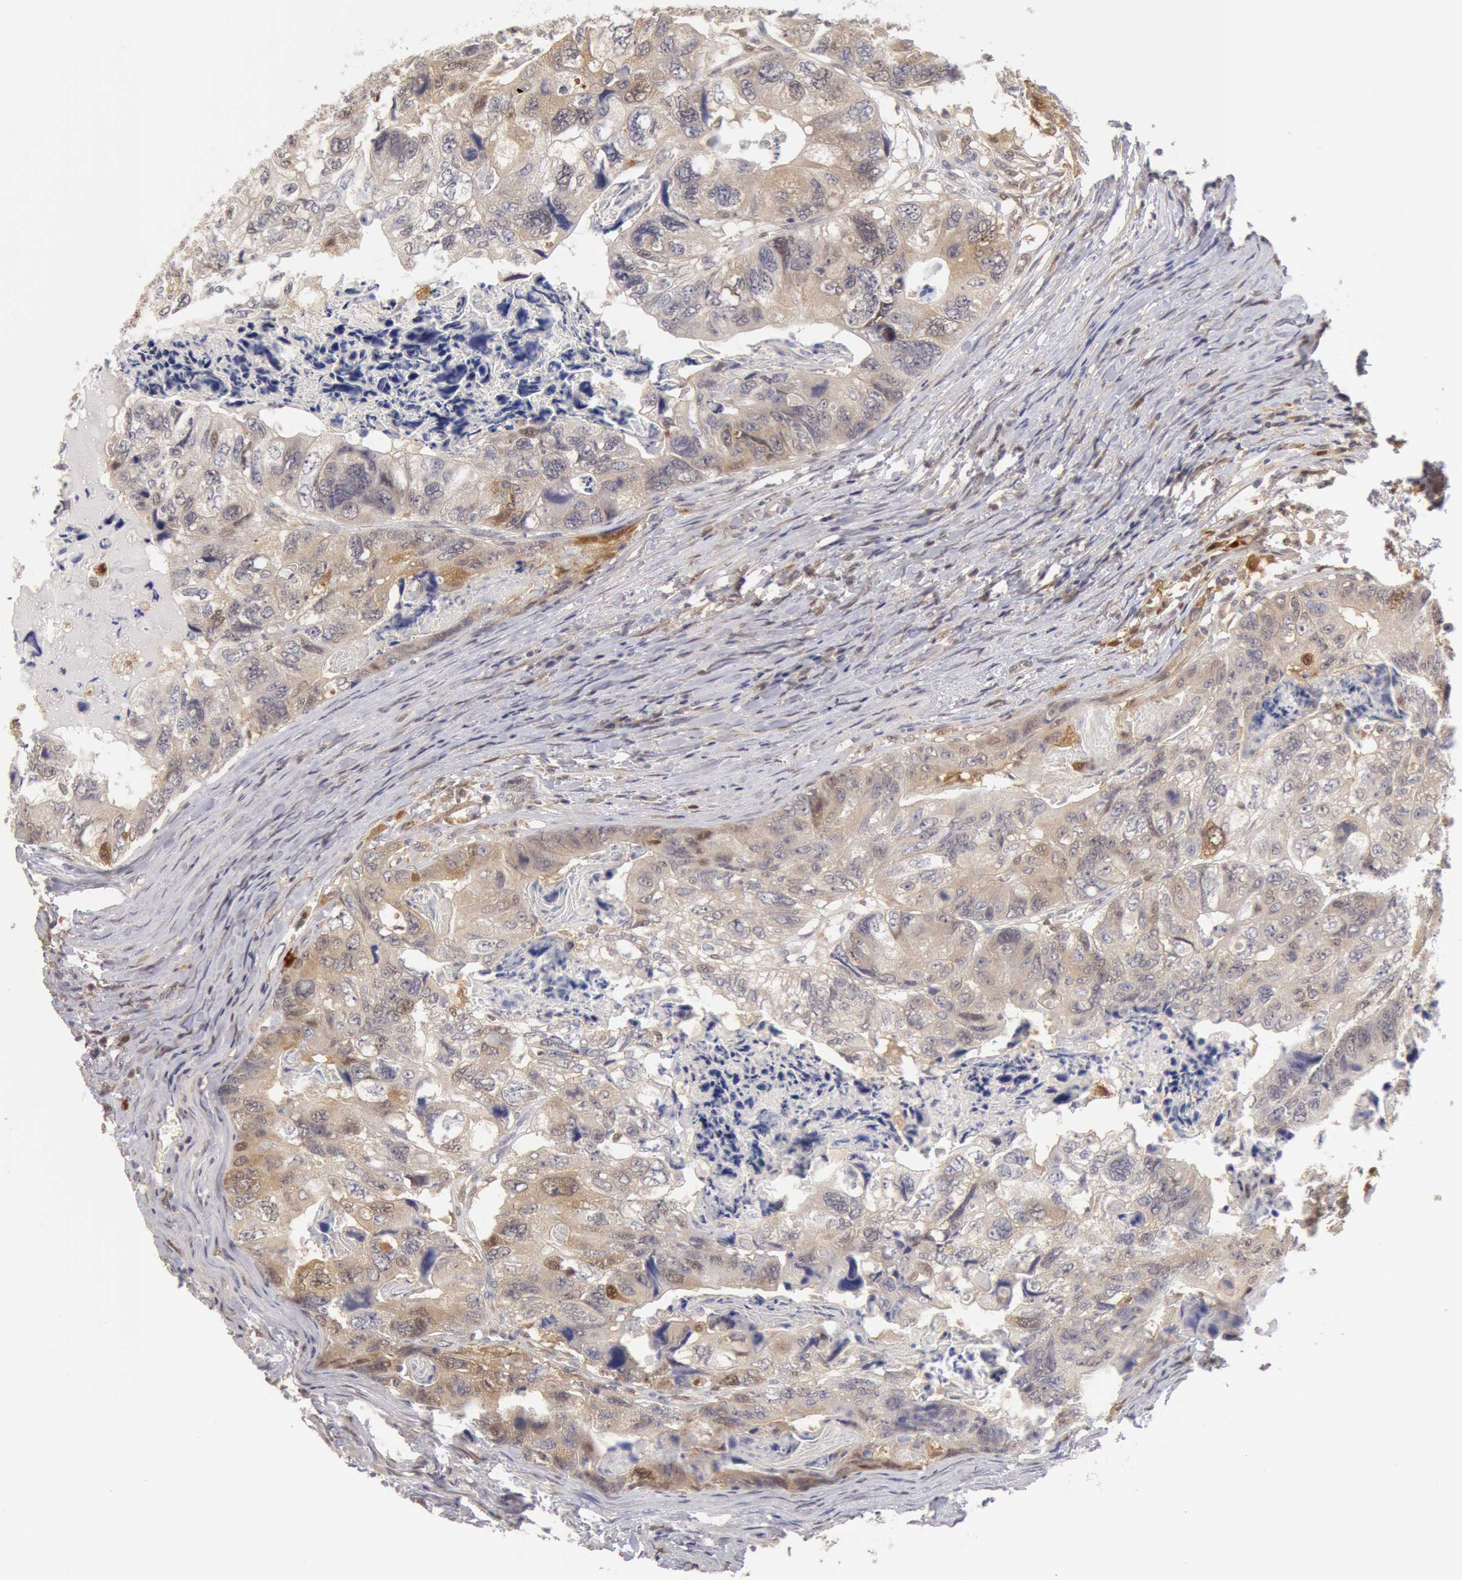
{"staining": {"intensity": "weak", "quantity": "25%-75%", "location": "cytoplasmic/membranous"}, "tissue": "colorectal cancer", "cell_type": "Tumor cells", "image_type": "cancer", "snomed": [{"axis": "morphology", "description": "Adenocarcinoma, NOS"}, {"axis": "topography", "description": "Rectum"}], "caption": "Brown immunohistochemical staining in human colorectal adenocarcinoma exhibits weak cytoplasmic/membranous expression in about 25%-75% of tumor cells.", "gene": "TXNRD1", "patient": {"sex": "female", "age": 82}}